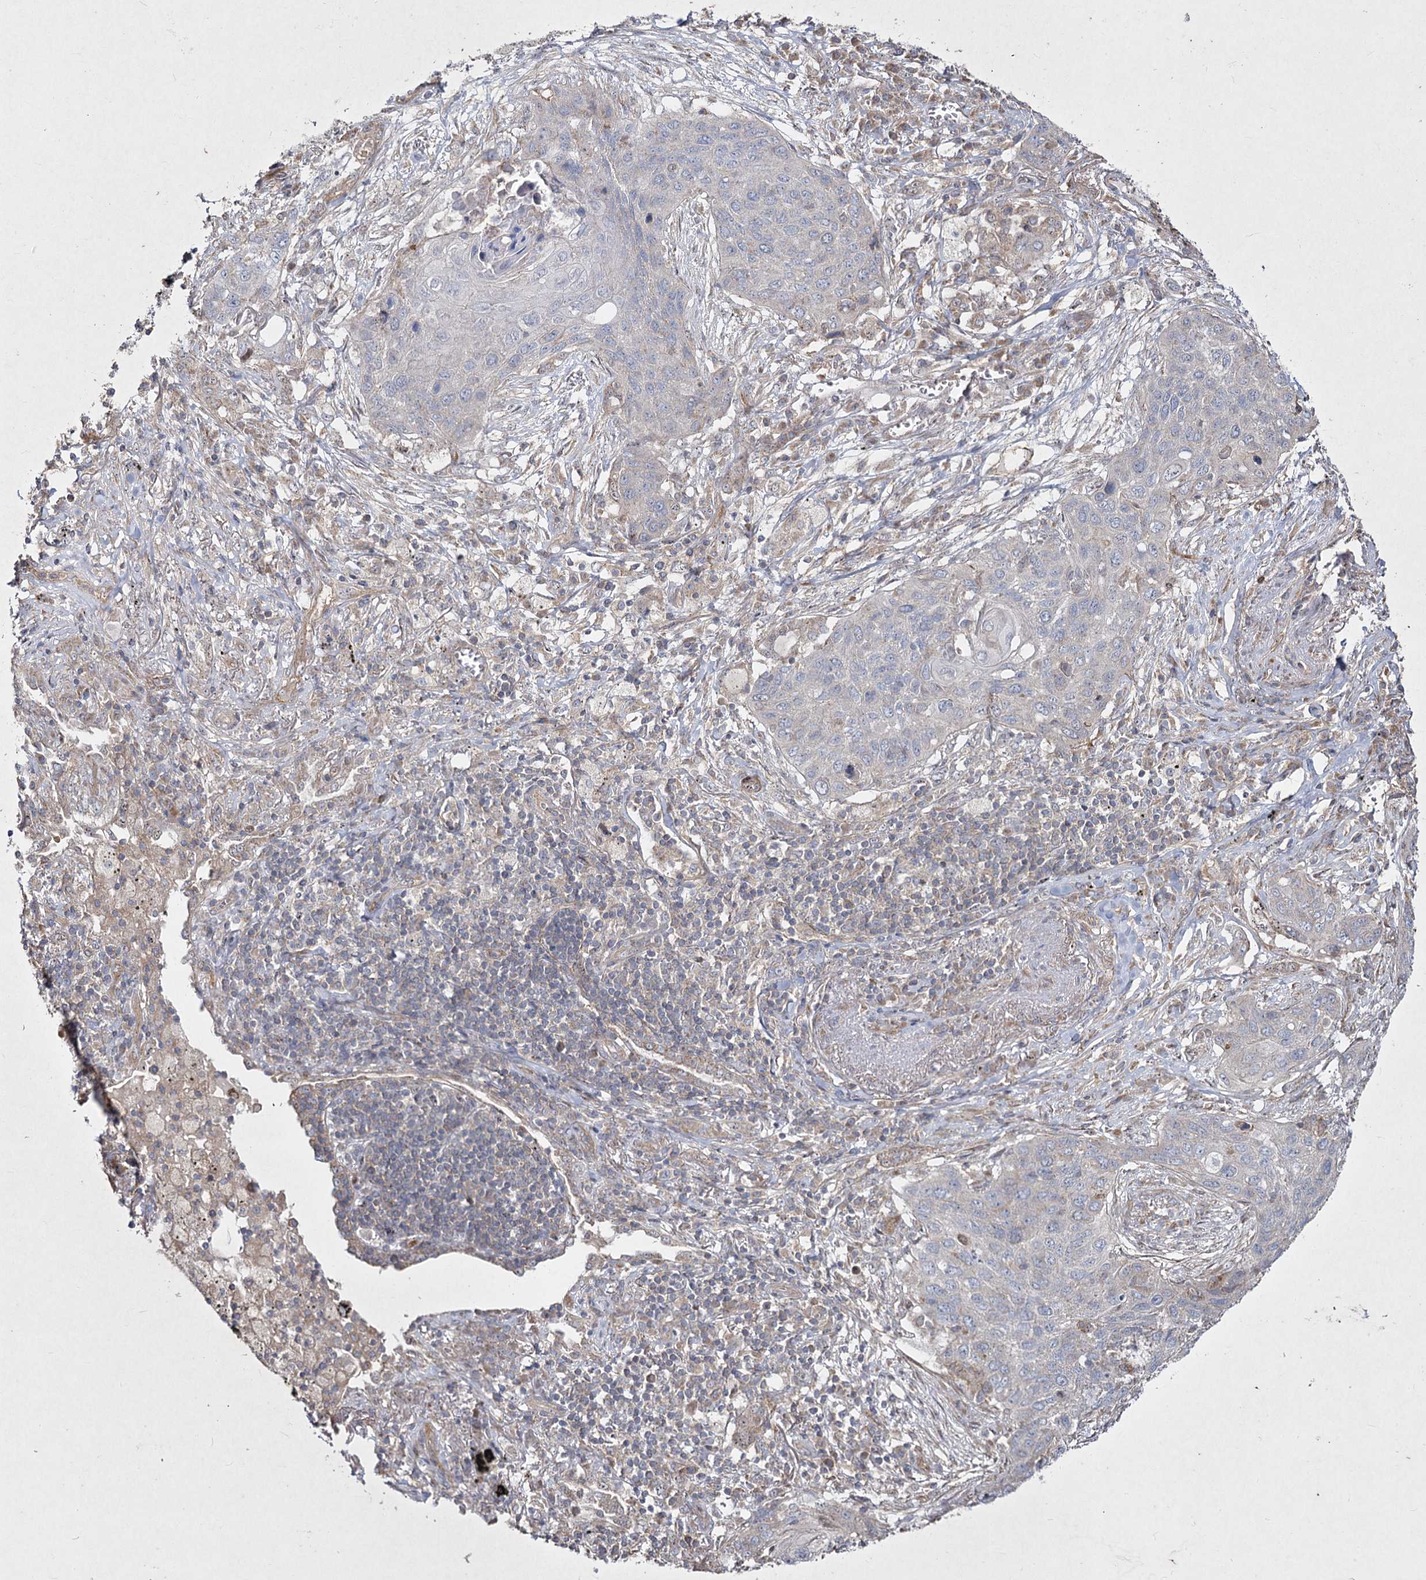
{"staining": {"intensity": "negative", "quantity": "none", "location": "none"}, "tissue": "lung cancer", "cell_type": "Tumor cells", "image_type": "cancer", "snomed": [{"axis": "morphology", "description": "Squamous cell carcinoma, NOS"}, {"axis": "topography", "description": "Lung"}], "caption": "This is an immunohistochemistry (IHC) image of squamous cell carcinoma (lung). There is no expression in tumor cells.", "gene": "SH3TC1", "patient": {"sex": "female", "age": 63}}